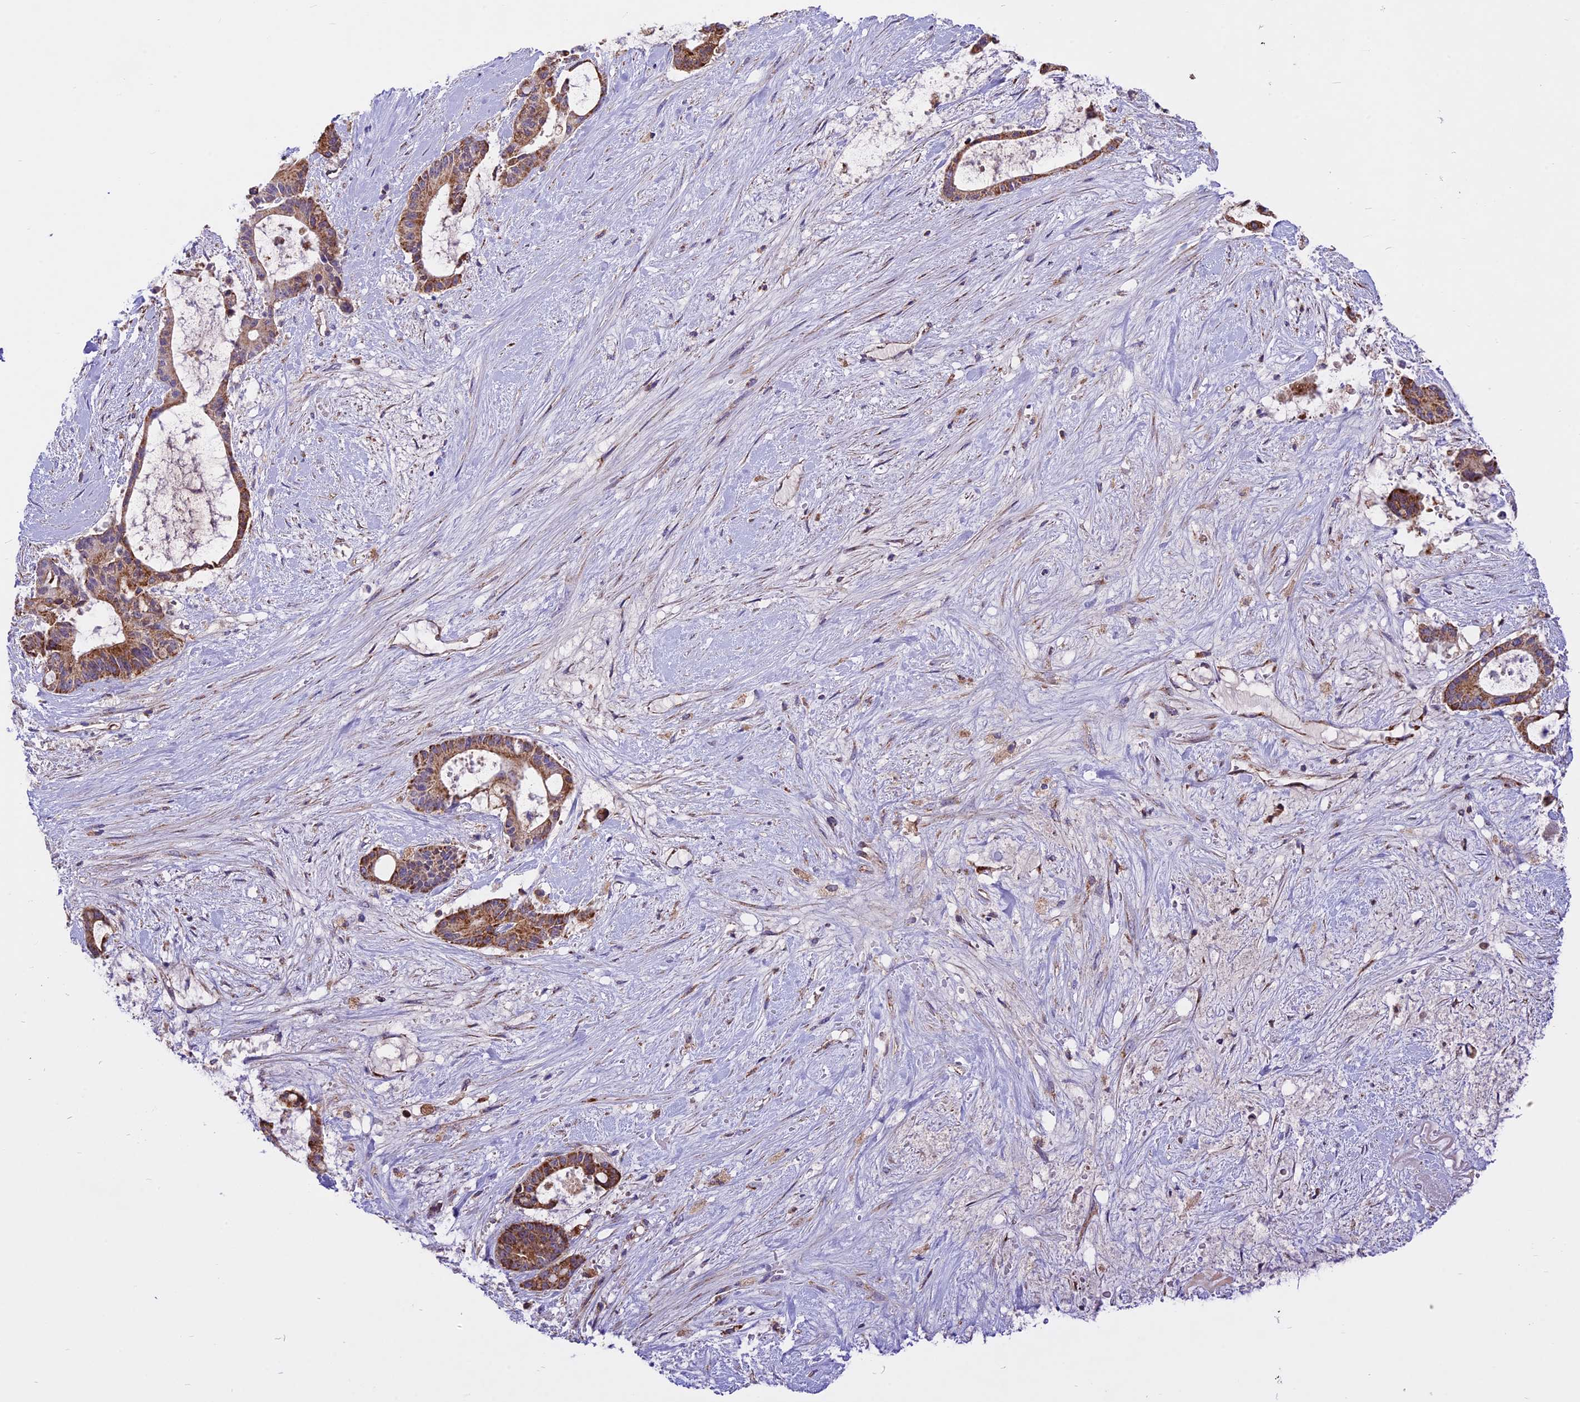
{"staining": {"intensity": "moderate", "quantity": ">75%", "location": "cytoplasmic/membranous"}, "tissue": "liver cancer", "cell_type": "Tumor cells", "image_type": "cancer", "snomed": [{"axis": "morphology", "description": "Normal tissue, NOS"}, {"axis": "morphology", "description": "Cholangiocarcinoma"}, {"axis": "topography", "description": "Liver"}, {"axis": "topography", "description": "Peripheral nerve tissue"}], "caption": "Immunohistochemistry staining of liver cancer, which demonstrates medium levels of moderate cytoplasmic/membranous expression in about >75% of tumor cells indicating moderate cytoplasmic/membranous protein expression. The staining was performed using DAB (3,3'-diaminobenzidine) (brown) for protein detection and nuclei were counterstained in hematoxylin (blue).", "gene": "COX17", "patient": {"sex": "female", "age": 73}}